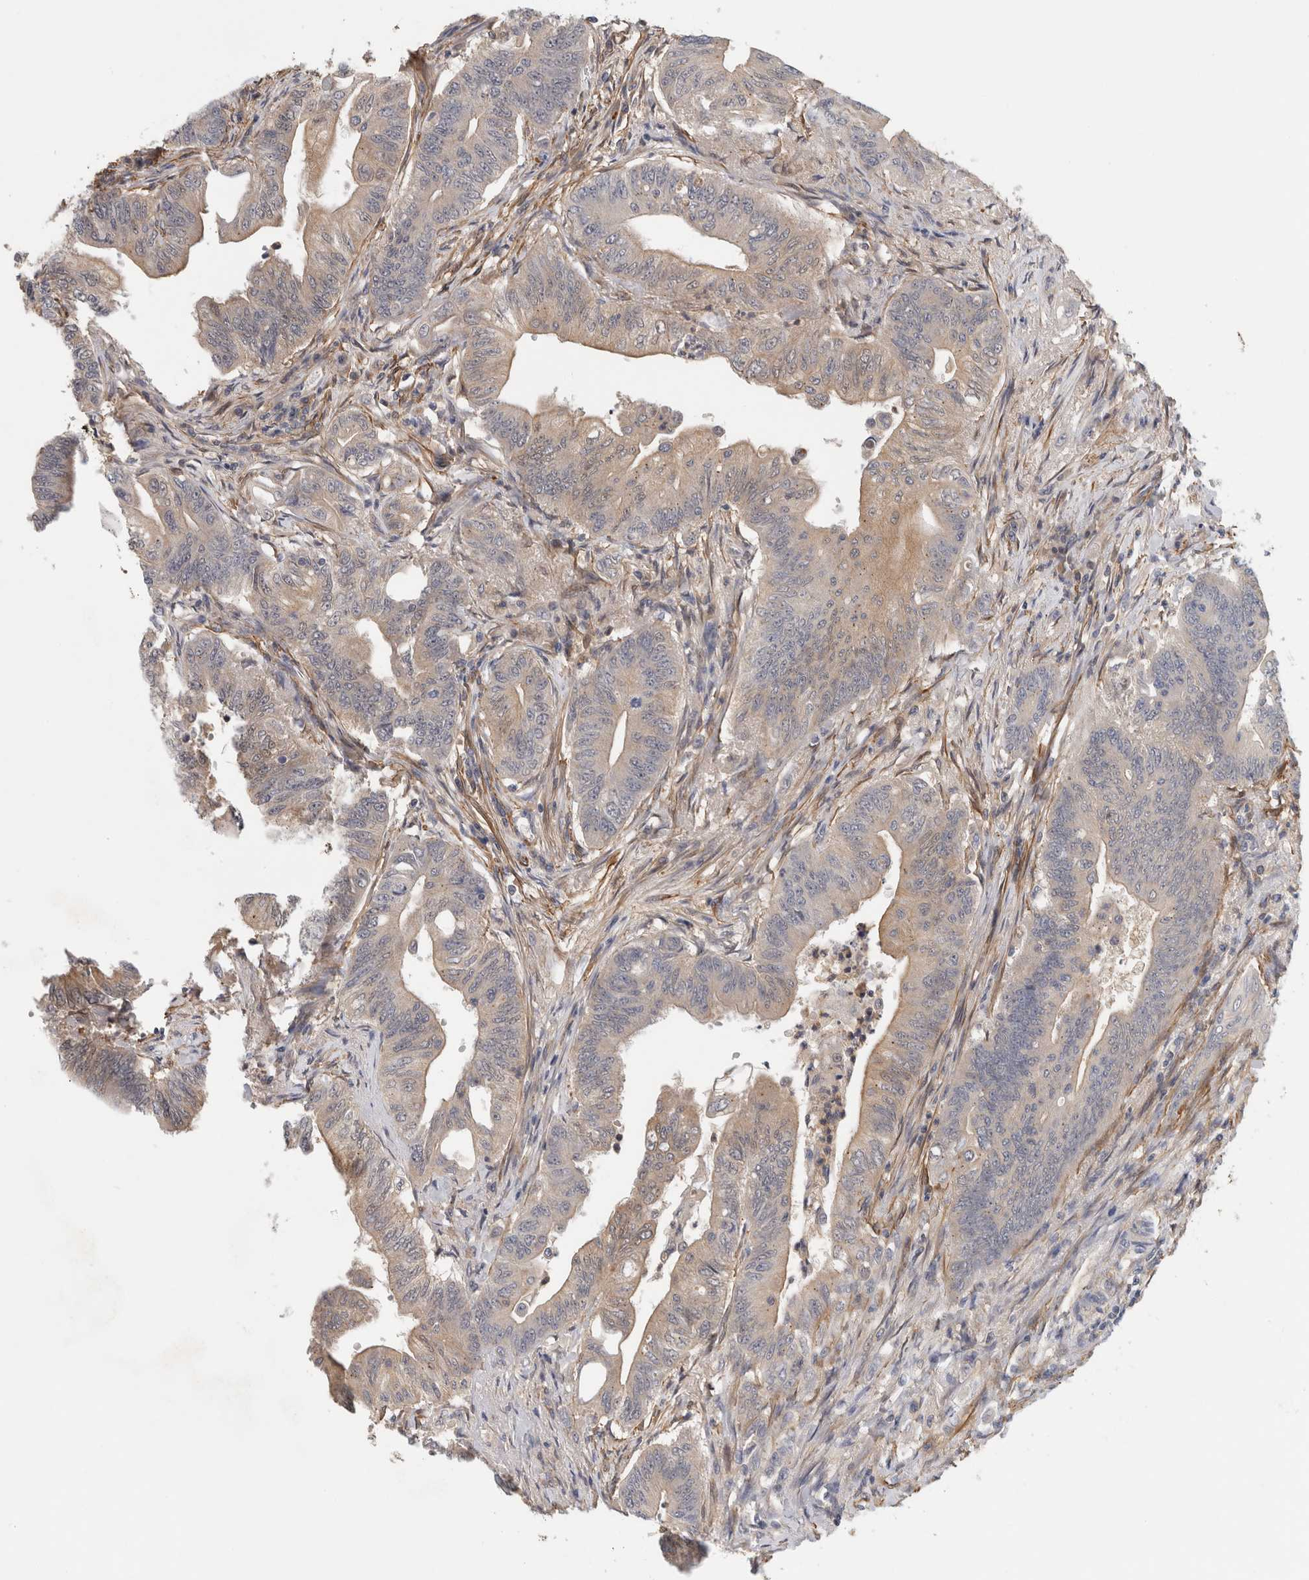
{"staining": {"intensity": "weak", "quantity": "<25%", "location": "cytoplasmic/membranous"}, "tissue": "colorectal cancer", "cell_type": "Tumor cells", "image_type": "cancer", "snomed": [{"axis": "morphology", "description": "Adenoma, NOS"}, {"axis": "morphology", "description": "Adenocarcinoma, NOS"}, {"axis": "topography", "description": "Colon"}], "caption": "This histopathology image is of colorectal cancer (adenocarcinoma) stained with immunohistochemistry (IHC) to label a protein in brown with the nuclei are counter-stained blue. There is no expression in tumor cells.", "gene": "PGM1", "patient": {"sex": "male", "age": 79}}